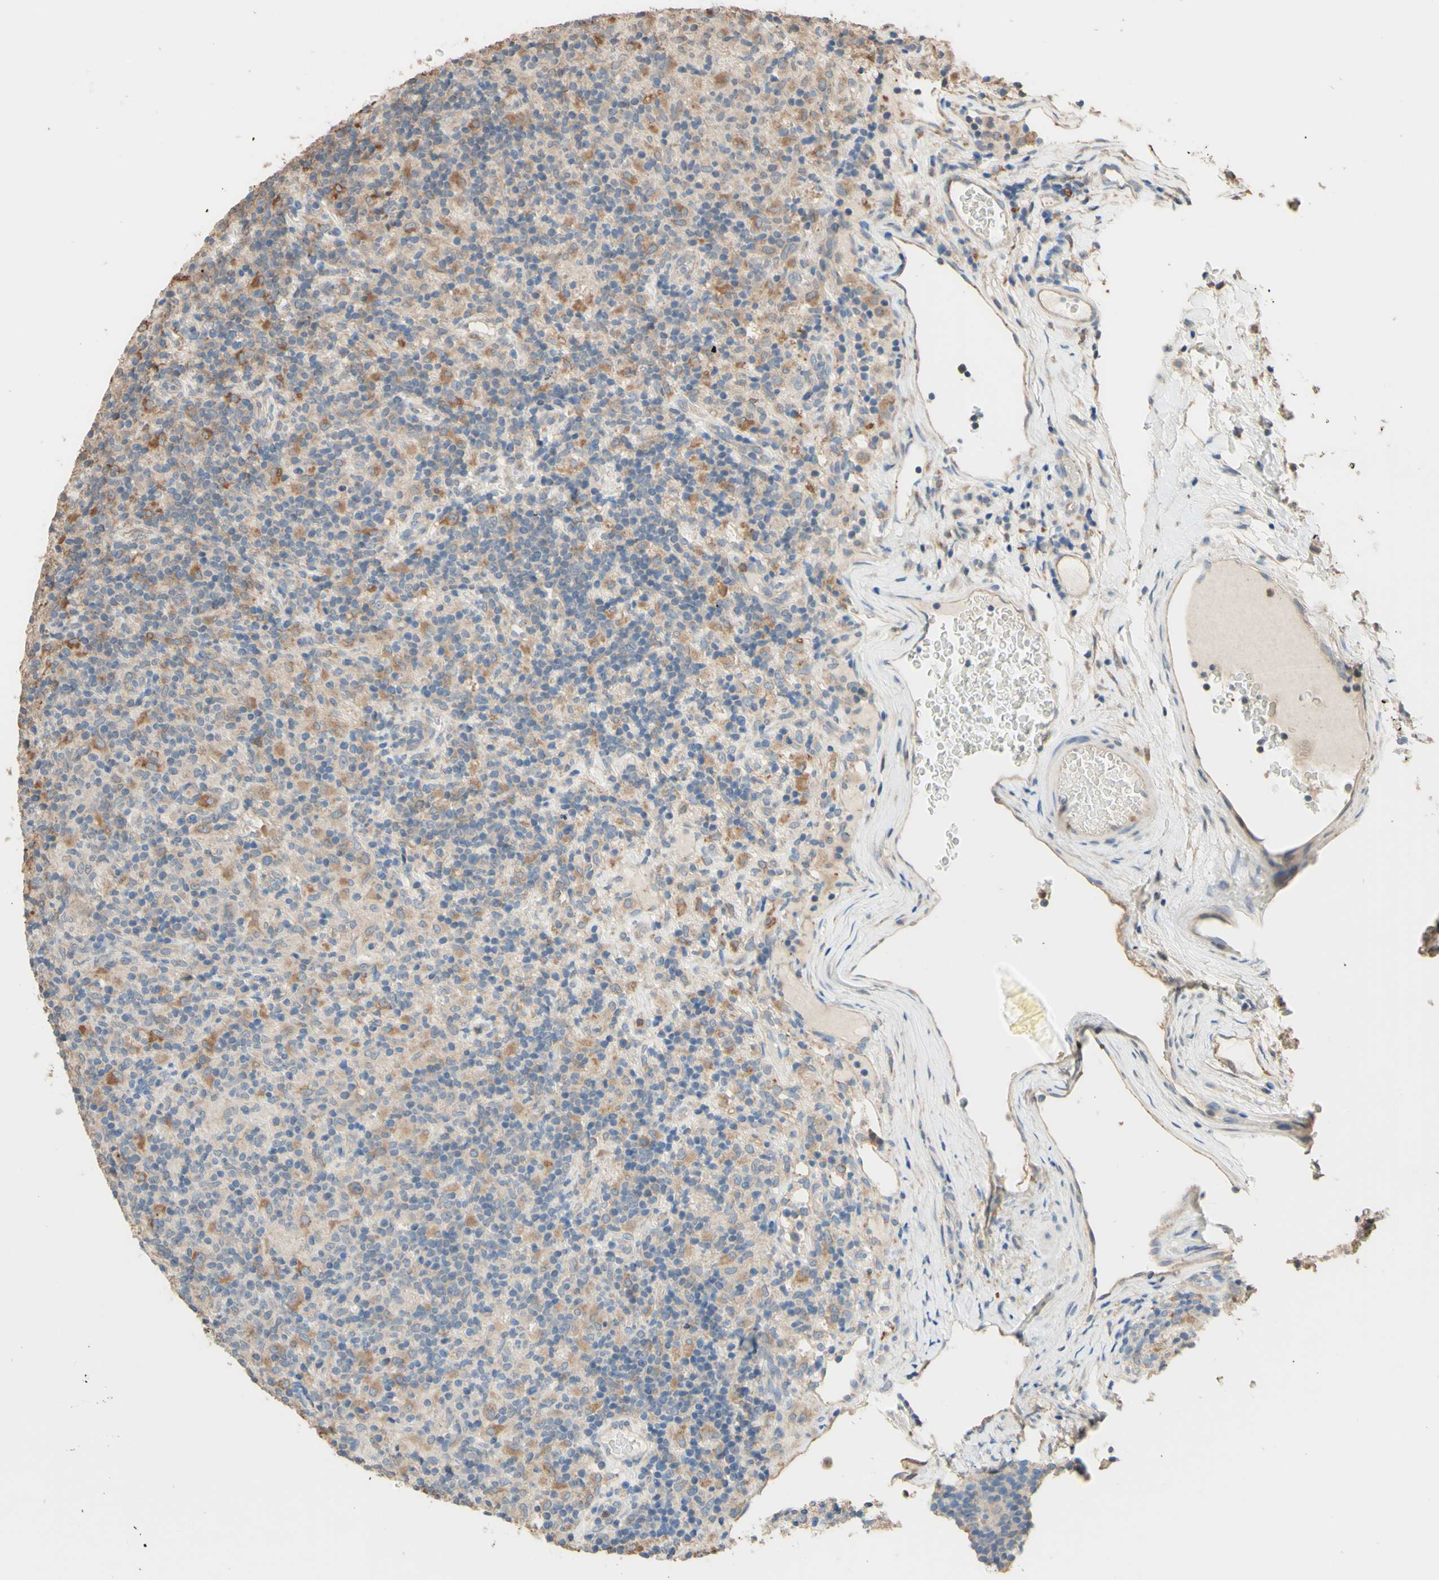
{"staining": {"intensity": "weak", "quantity": ">75%", "location": "cytoplasmic/membranous"}, "tissue": "lymphoma", "cell_type": "Tumor cells", "image_type": "cancer", "snomed": [{"axis": "morphology", "description": "Hodgkin's disease, NOS"}, {"axis": "topography", "description": "Lymph node"}], "caption": "Brown immunohistochemical staining in human lymphoma exhibits weak cytoplasmic/membranous staining in about >75% of tumor cells. (DAB = brown stain, brightfield microscopy at high magnification).", "gene": "SMIM19", "patient": {"sex": "male", "age": 70}}